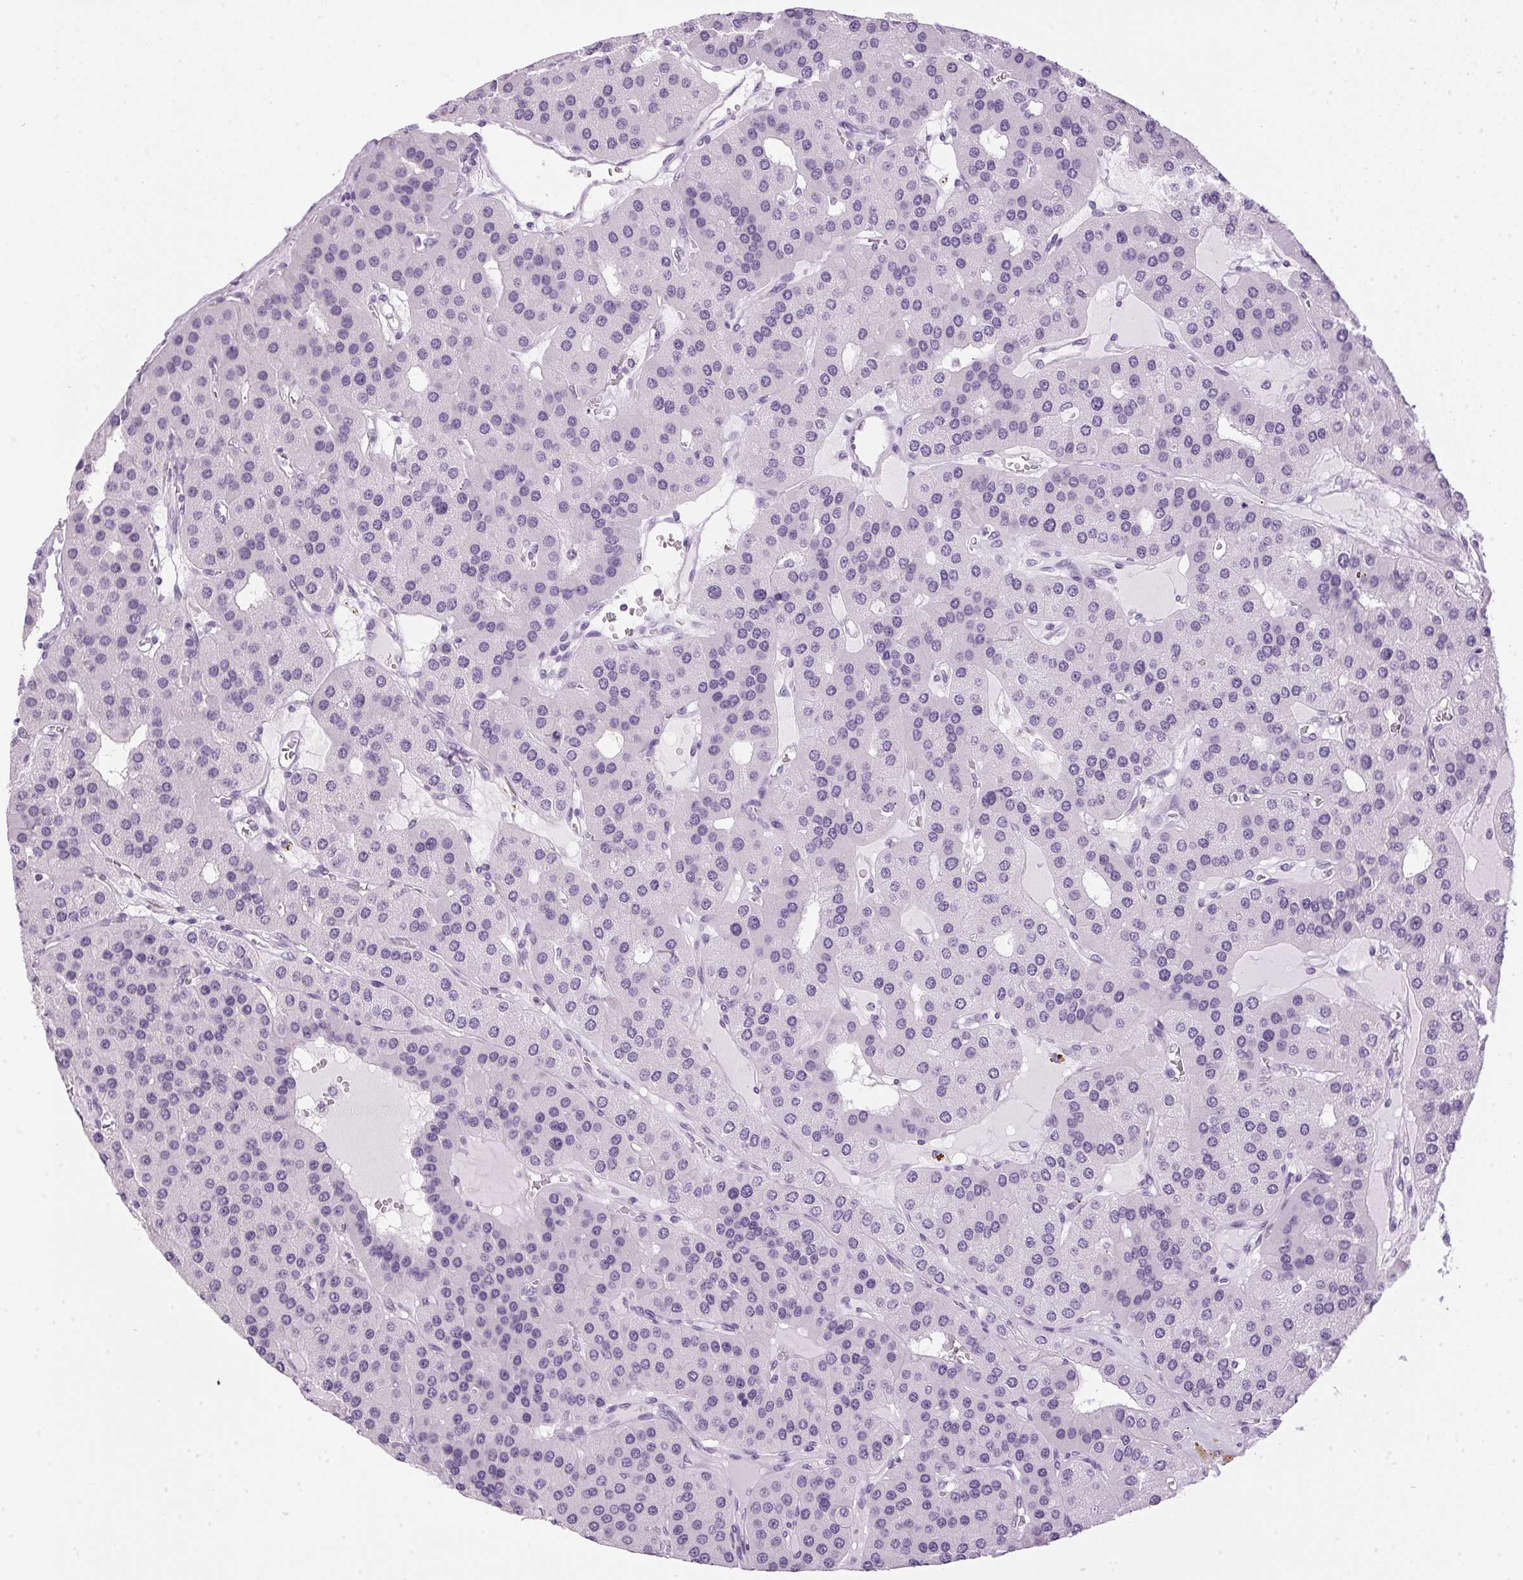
{"staining": {"intensity": "negative", "quantity": "none", "location": "none"}, "tissue": "parathyroid gland", "cell_type": "Glandular cells", "image_type": "normal", "snomed": [{"axis": "morphology", "description": "Normal tissue, NOS"}, {"axis": "morphology", "description": "Adenoma, NOS"}, {"axis": "topography", "description": "Parathyroid gland"}], "caption": "DAB immunohistochemical staining of normal human parathyroid gland displays no significant positivity in glandular cells.", "gene": "SP7", "patient": {"sex": "female", "age": 86}}